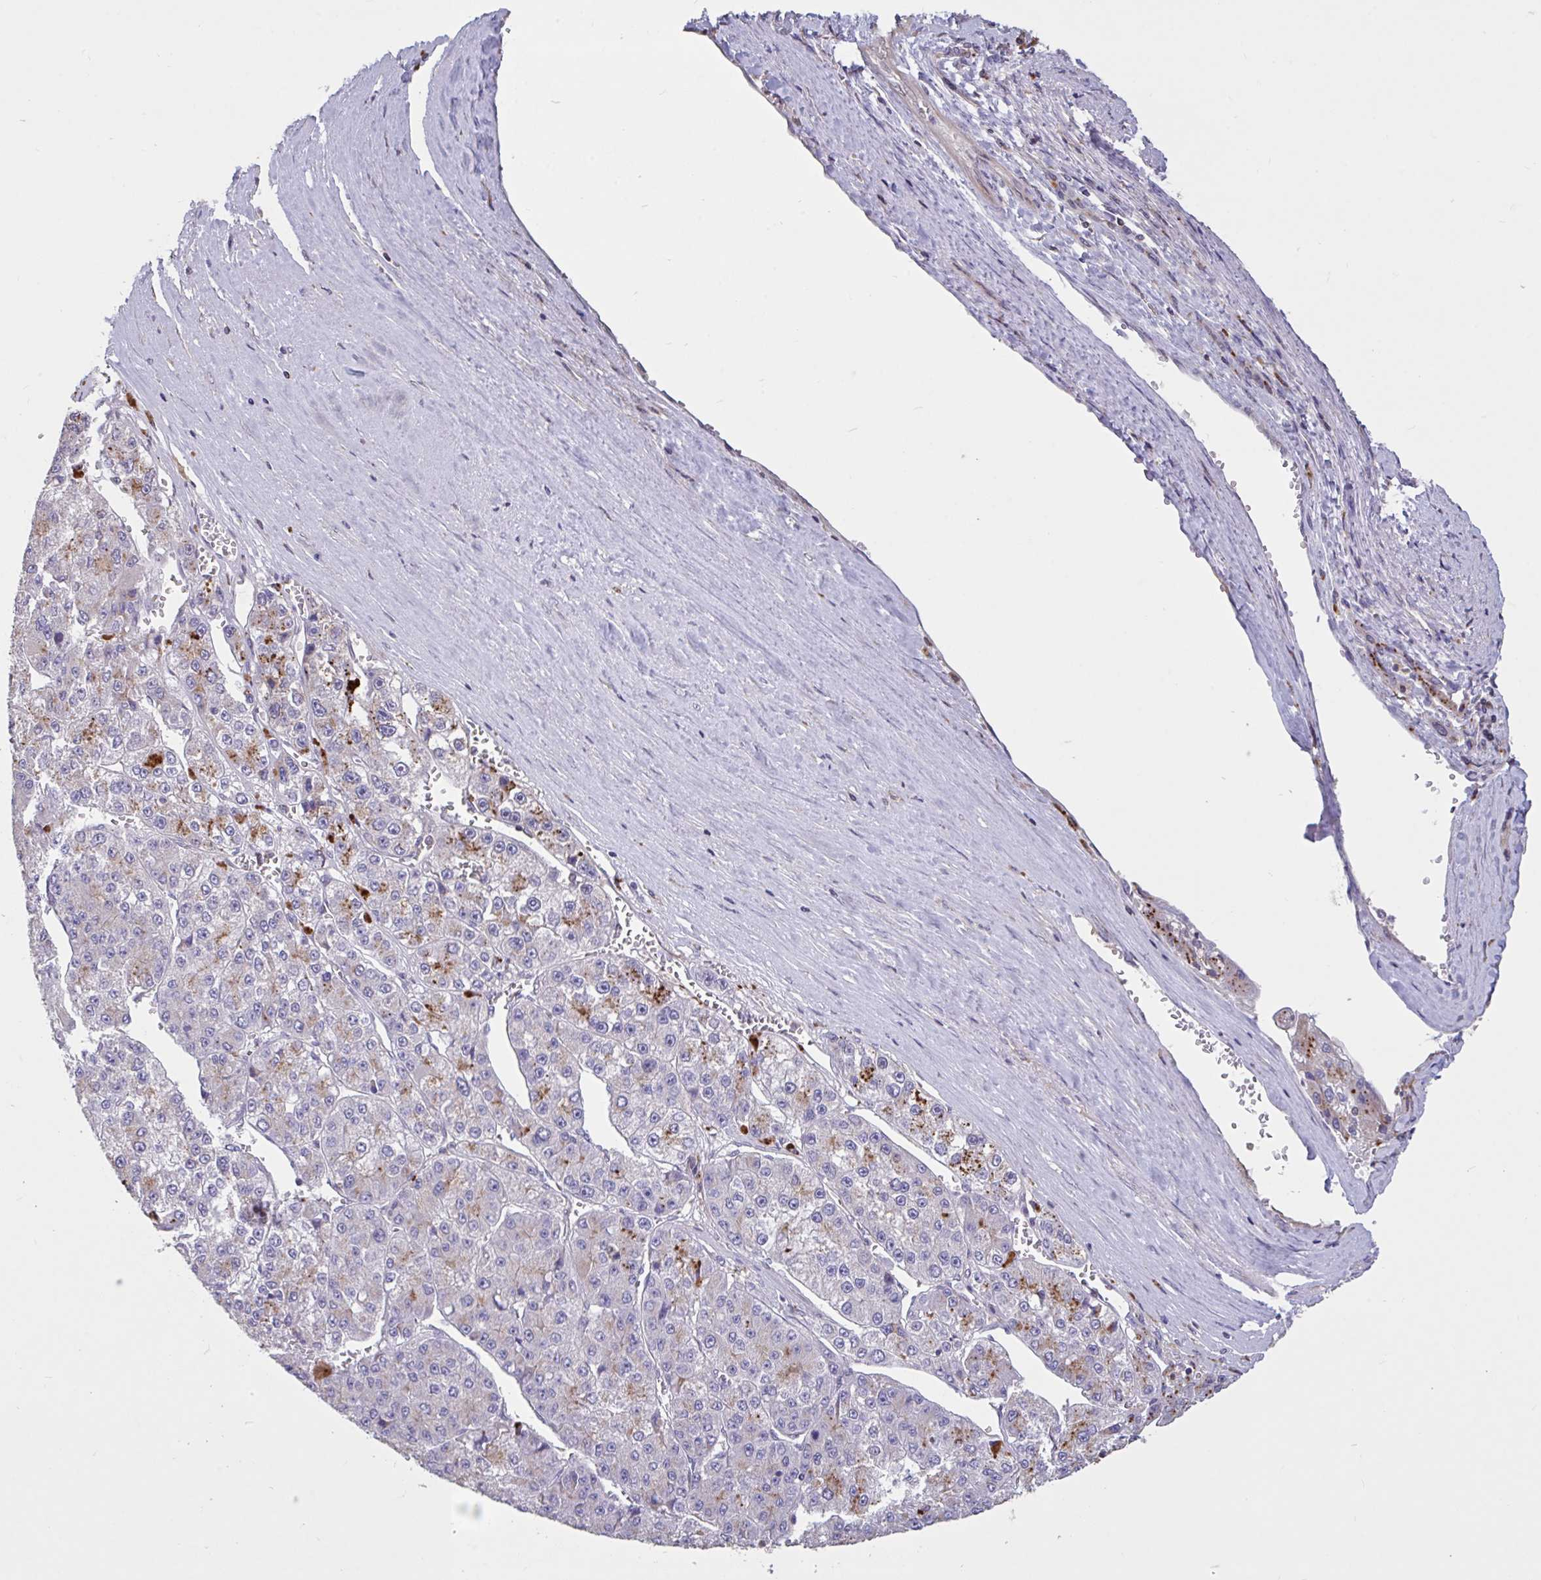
{"staining": {"intensity": "moderate", "quantity": "25%-75%", "location": "cytoplasmic/membranous"}, "tissue": "liver cancer", "cell_type": "Tumor cells", "image_type": "cancer", "snomed": [{"axis": "morphology", "description": "Carcinoma, Hepatocellular, NOS"}, {"axis": "topography", "description": "Liver"}], "caption": "Moderate cytoplasmic/membranous staining for a protein is identified in approximately 25%-75% of tumor cells of liver cancer using immunohistochemistry (IHC).", "gene": "DDX39A", "patient": {"sex": "female", "age": 73}}